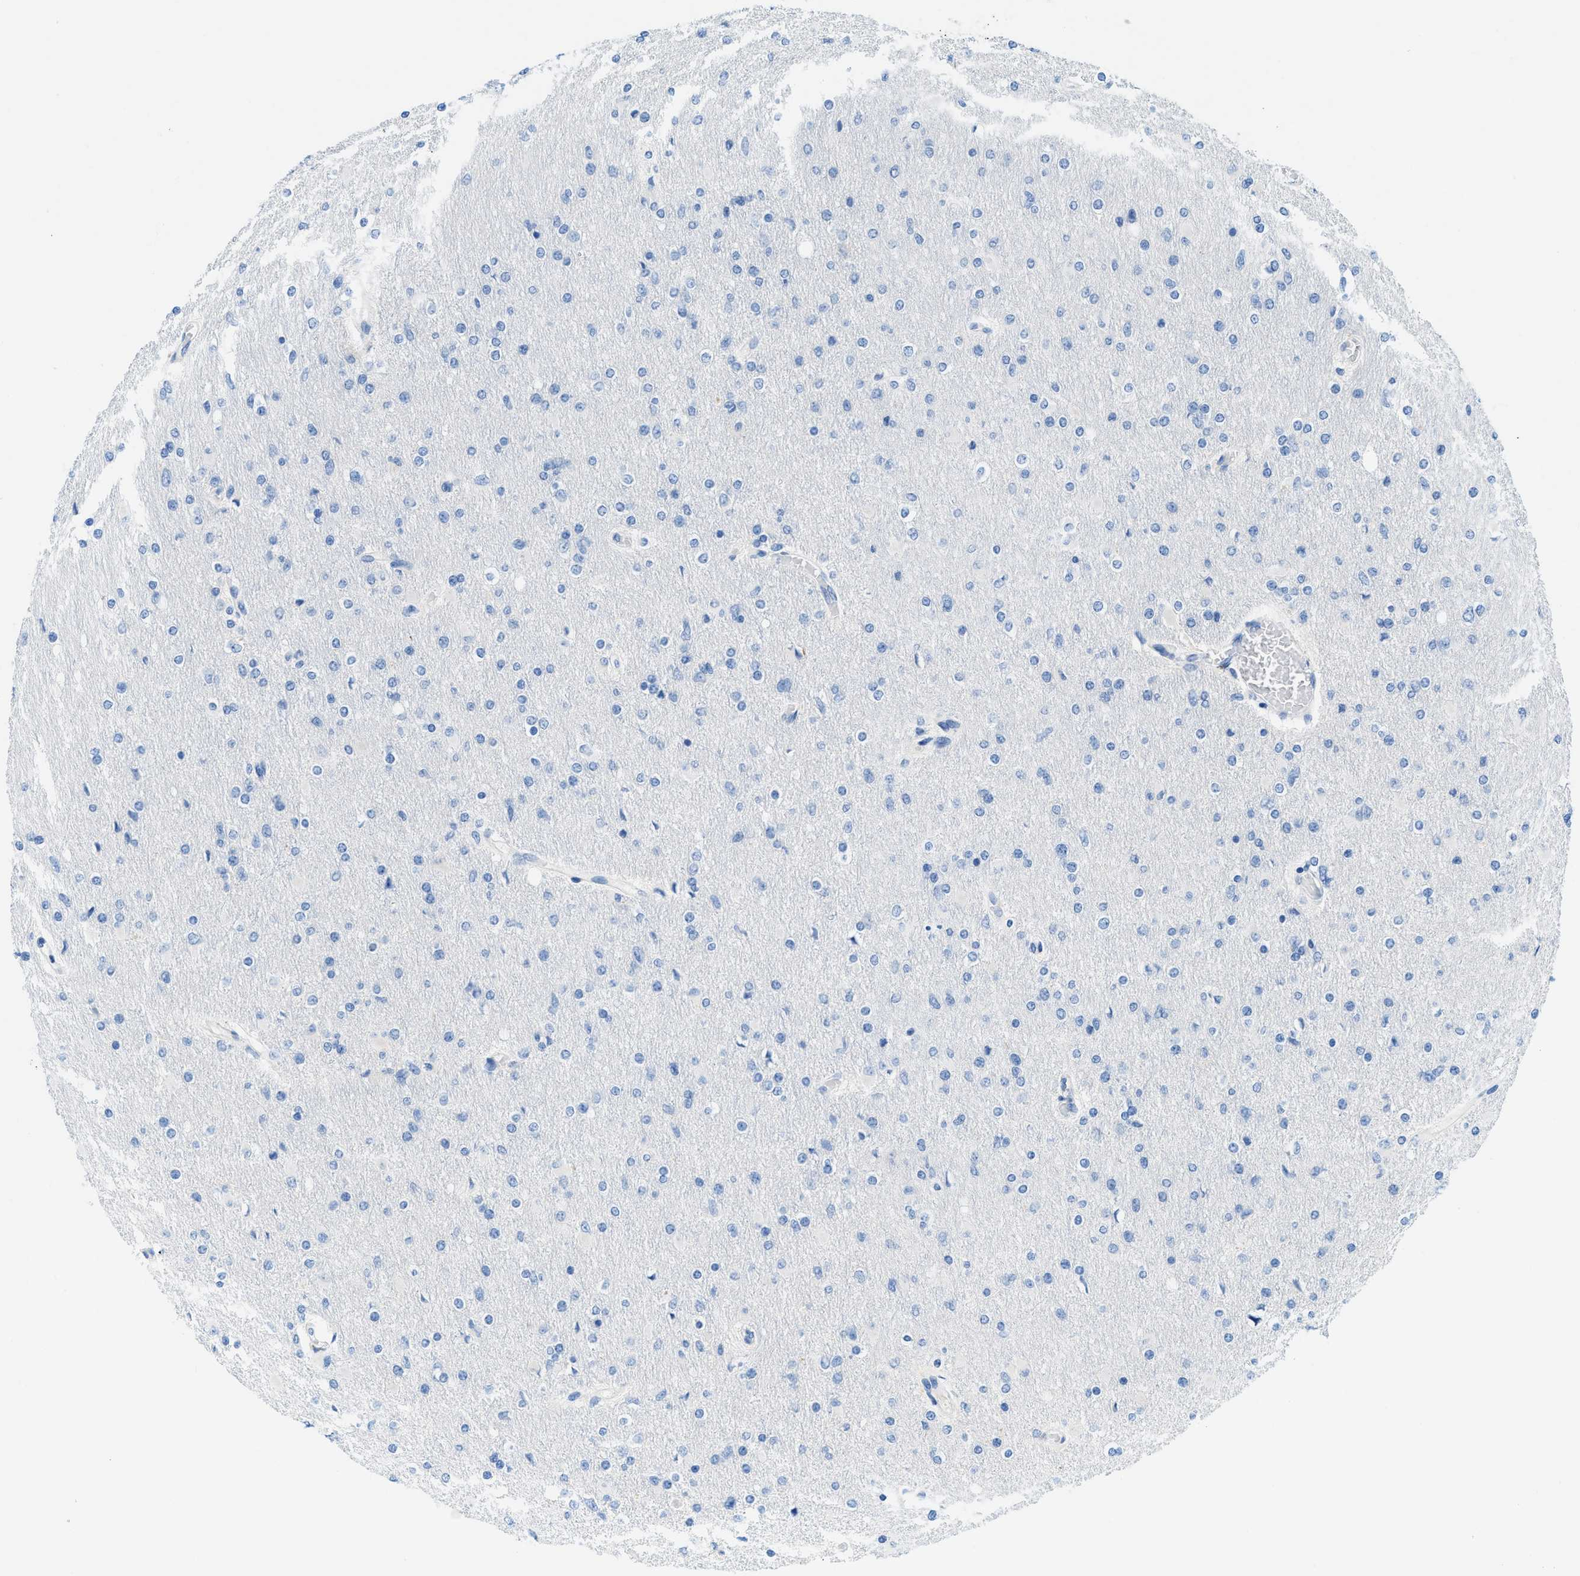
{"staining": {"intensity": "negative", "quantity": "none", "location": "none"}, "tissue": "glioma", "cell_type": "Tumor cells", "image_type": "cancer", "snomed": [{"axis": "morphology", "description": "Glioma, malignant, High grade"}, {"axis": "topography", "description": "Cerebral cortex"}], "caption": "IHC micrograph of malignant glioma (high-grade) stained for a protein (brown), which shows no expression in tumor cells.", "gene": "XCR1", "patient": {"sex": "female", "age": 36}}